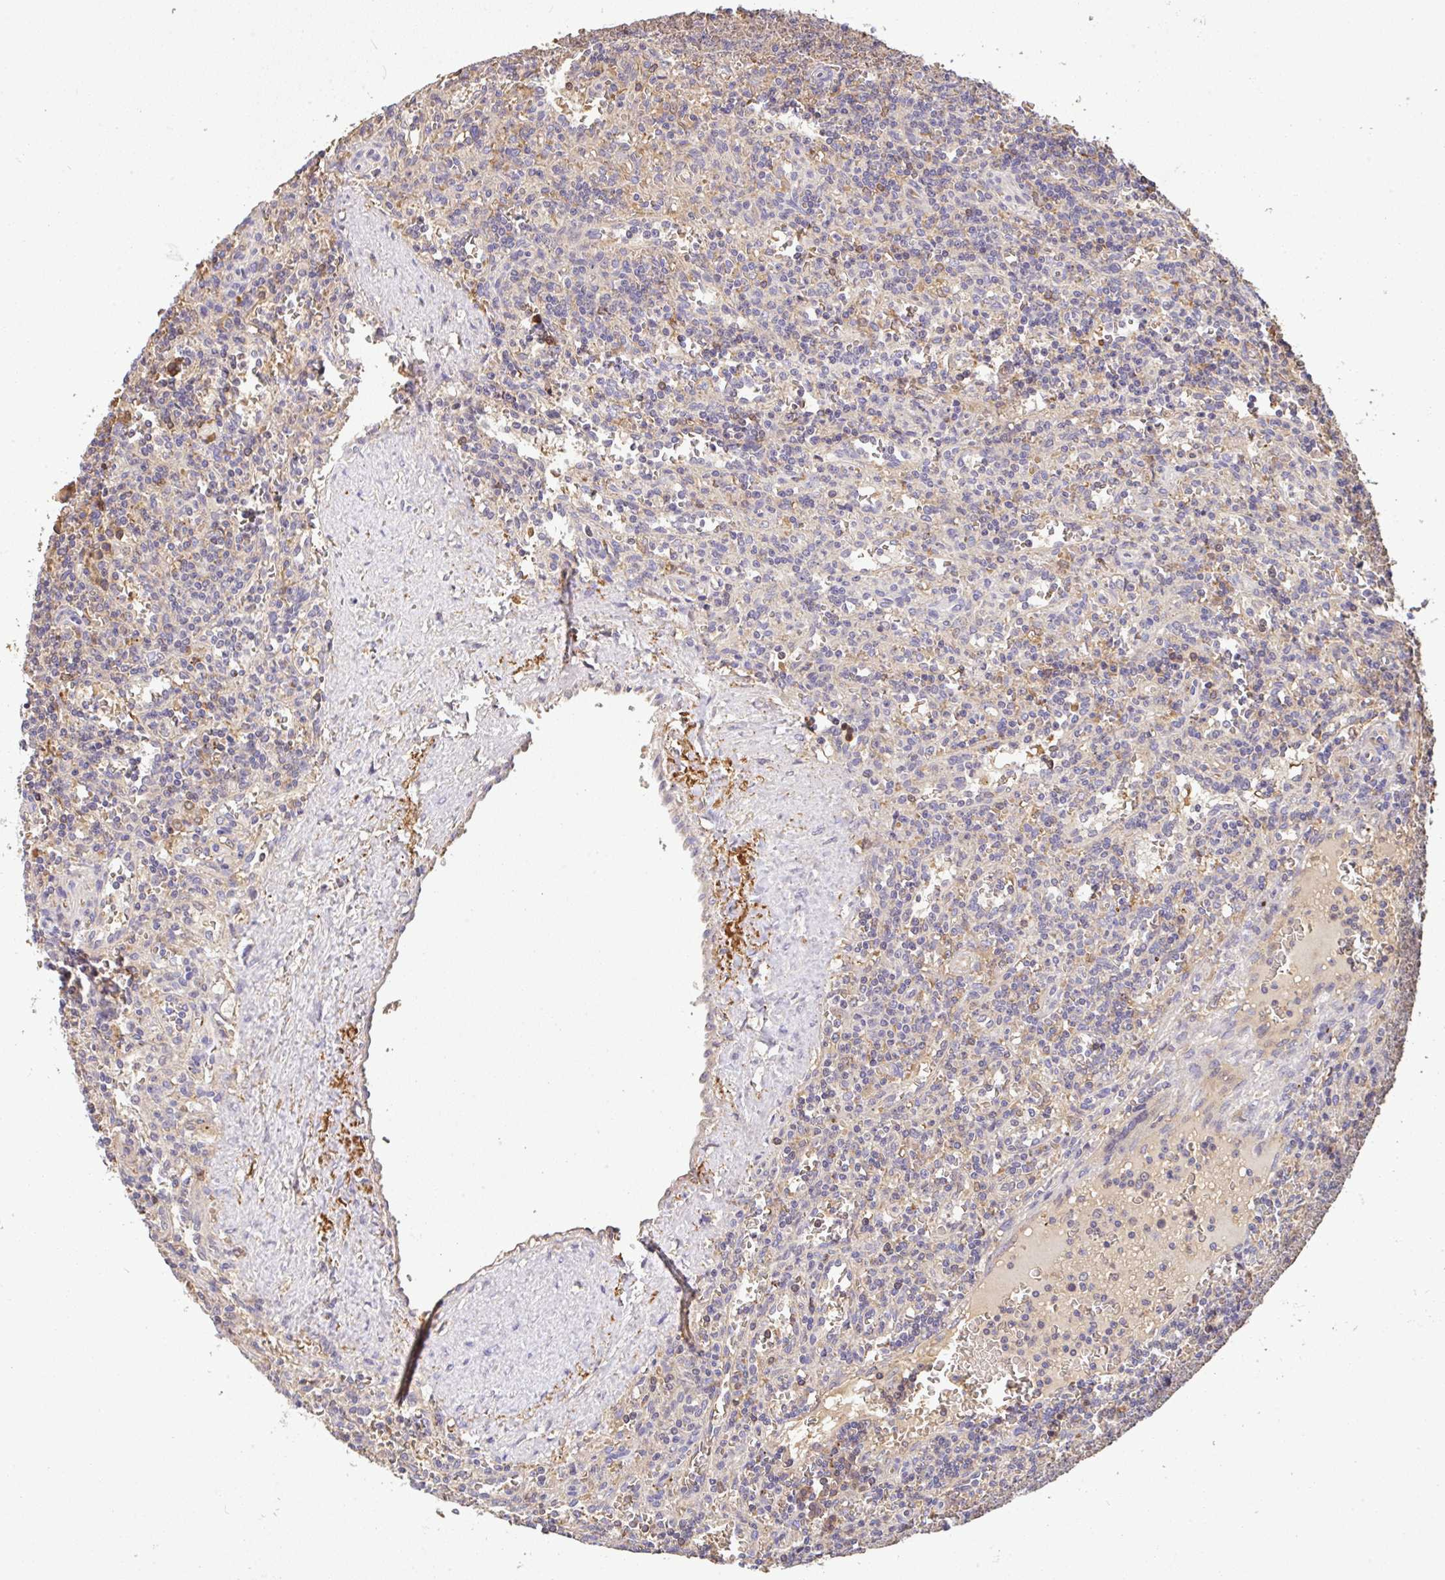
{"staining": {"intensity": "negative", "quantity": "none", "location": "none"}, "tissue": "lymphoma", "cell_type": "Tumor cells", "image_type": "cancer", "snomed": [{"axis": "morphology", "description": "Malignant lymphoma, non-Hodgkin's type, Low grade"}, {"axis": "topography", "description": "Spleen"}], "caption": "Protein analysis of lymphoma shows no significant positivity in tumor cells. (Brightfield microscopy of DAB (3,3'-diaminobenzidine) immunohistochemistry at high magnification).", "gene": "C1QTNF9B", "patient": {"sex": "male", "age": 73}}